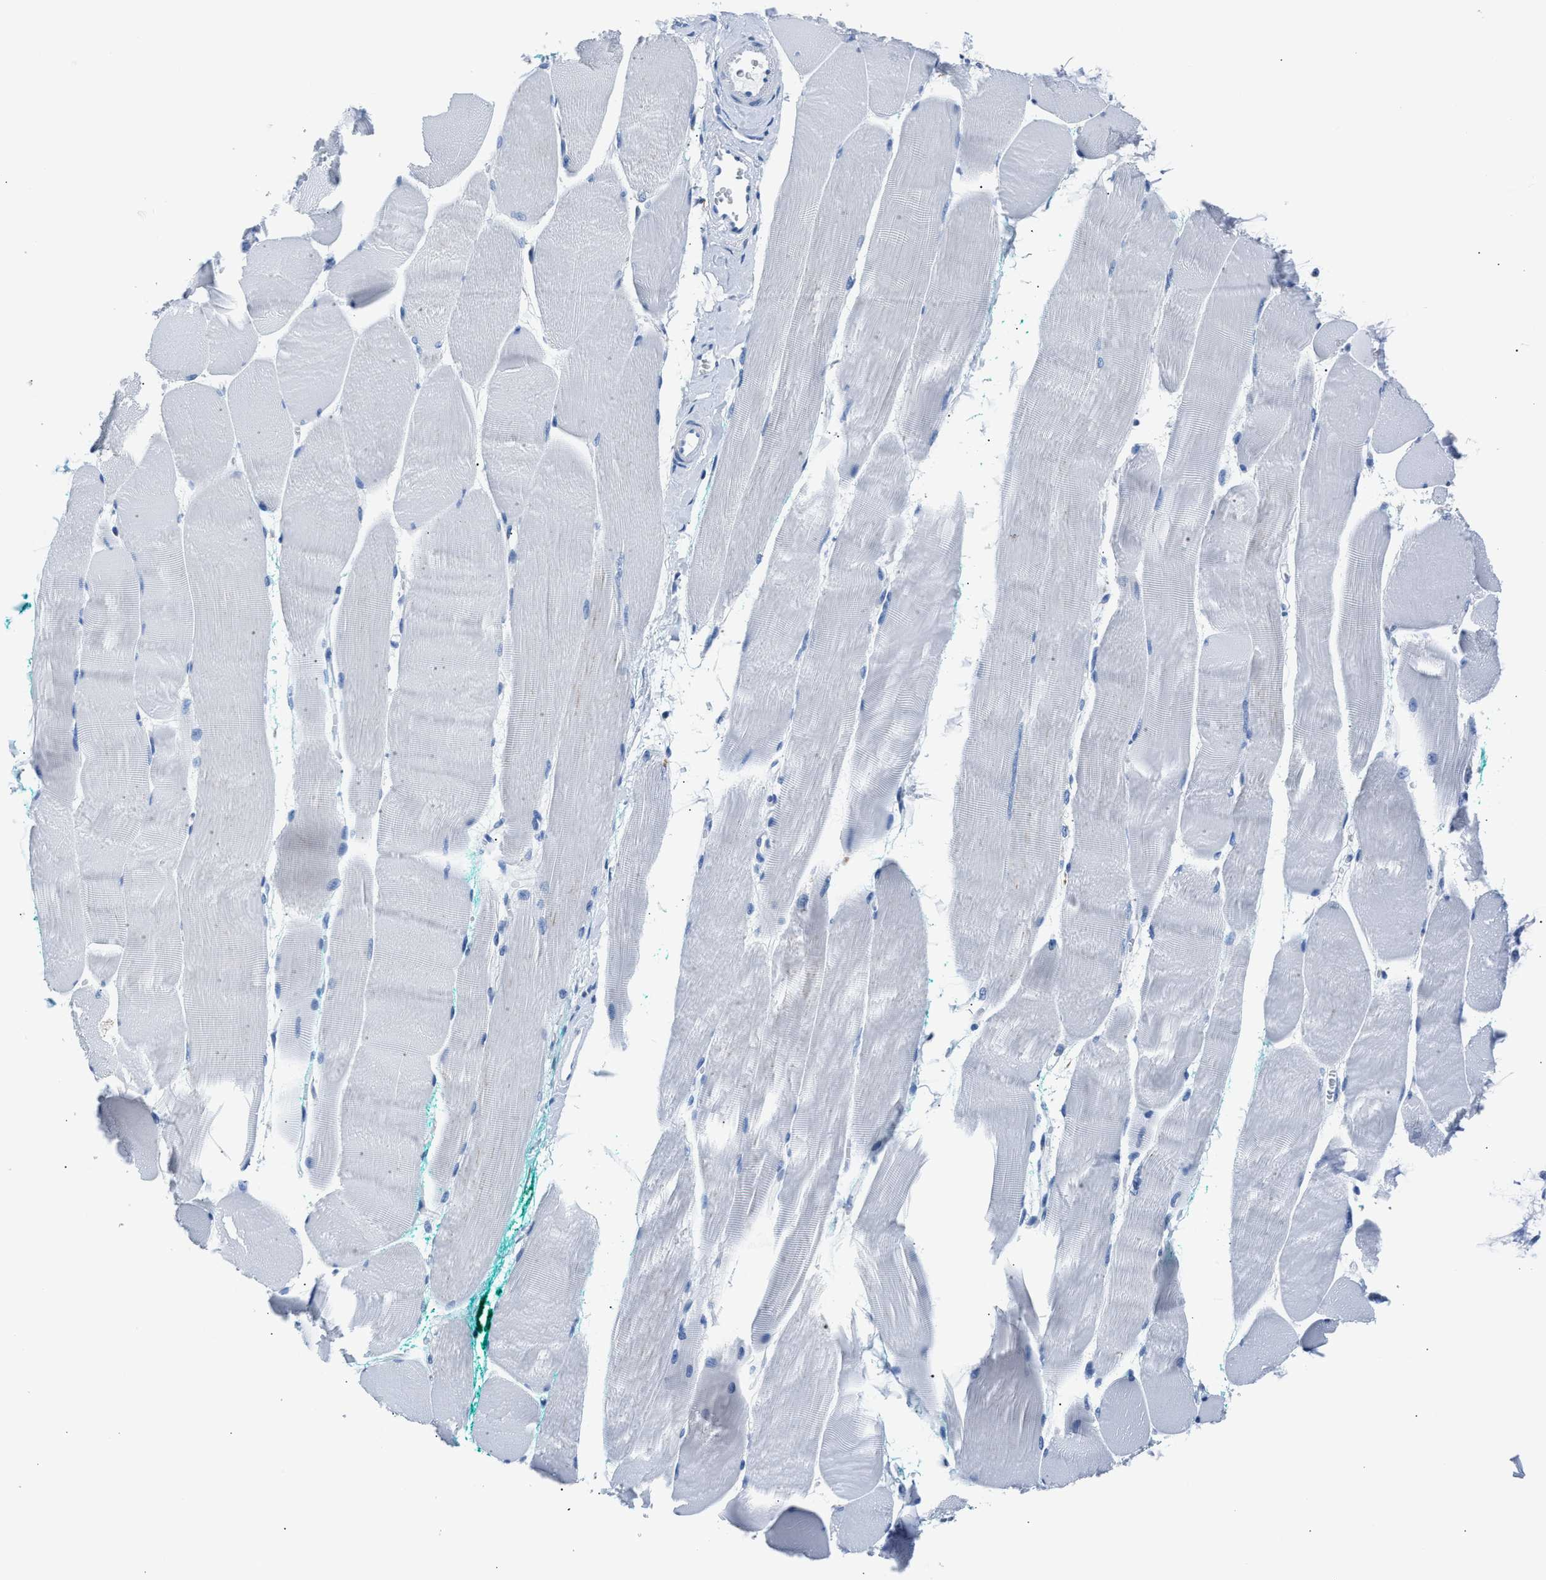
{"staining": {"intensity": "negative", "quantity": "none", "location": "none"}, "tissue": "skeletal muscle", "cell_type": "Myocytes", "image_type": "normal", "snomed": [{"axis": "morphology", "description": "Normal tissue, NOS"}, {"axis": "morphology", "description": "Squamous cell carcinoma, NOS"}, {"axis": "topography", "description": "Skeletal muscle"}], "caption": "This is a photomicrograph of IHC staining of normal skeletal muscle, which shows no positivity in myocytes. (Stains: DAB (3,3'-diaminobenzidine) immunohistochemistry (IHC) with hematoxylin counter stain, Microscopy: brightfield microscopy at high magnification).", "gene": "AMACR", "patient": {"sex": "male", "age": 51}}